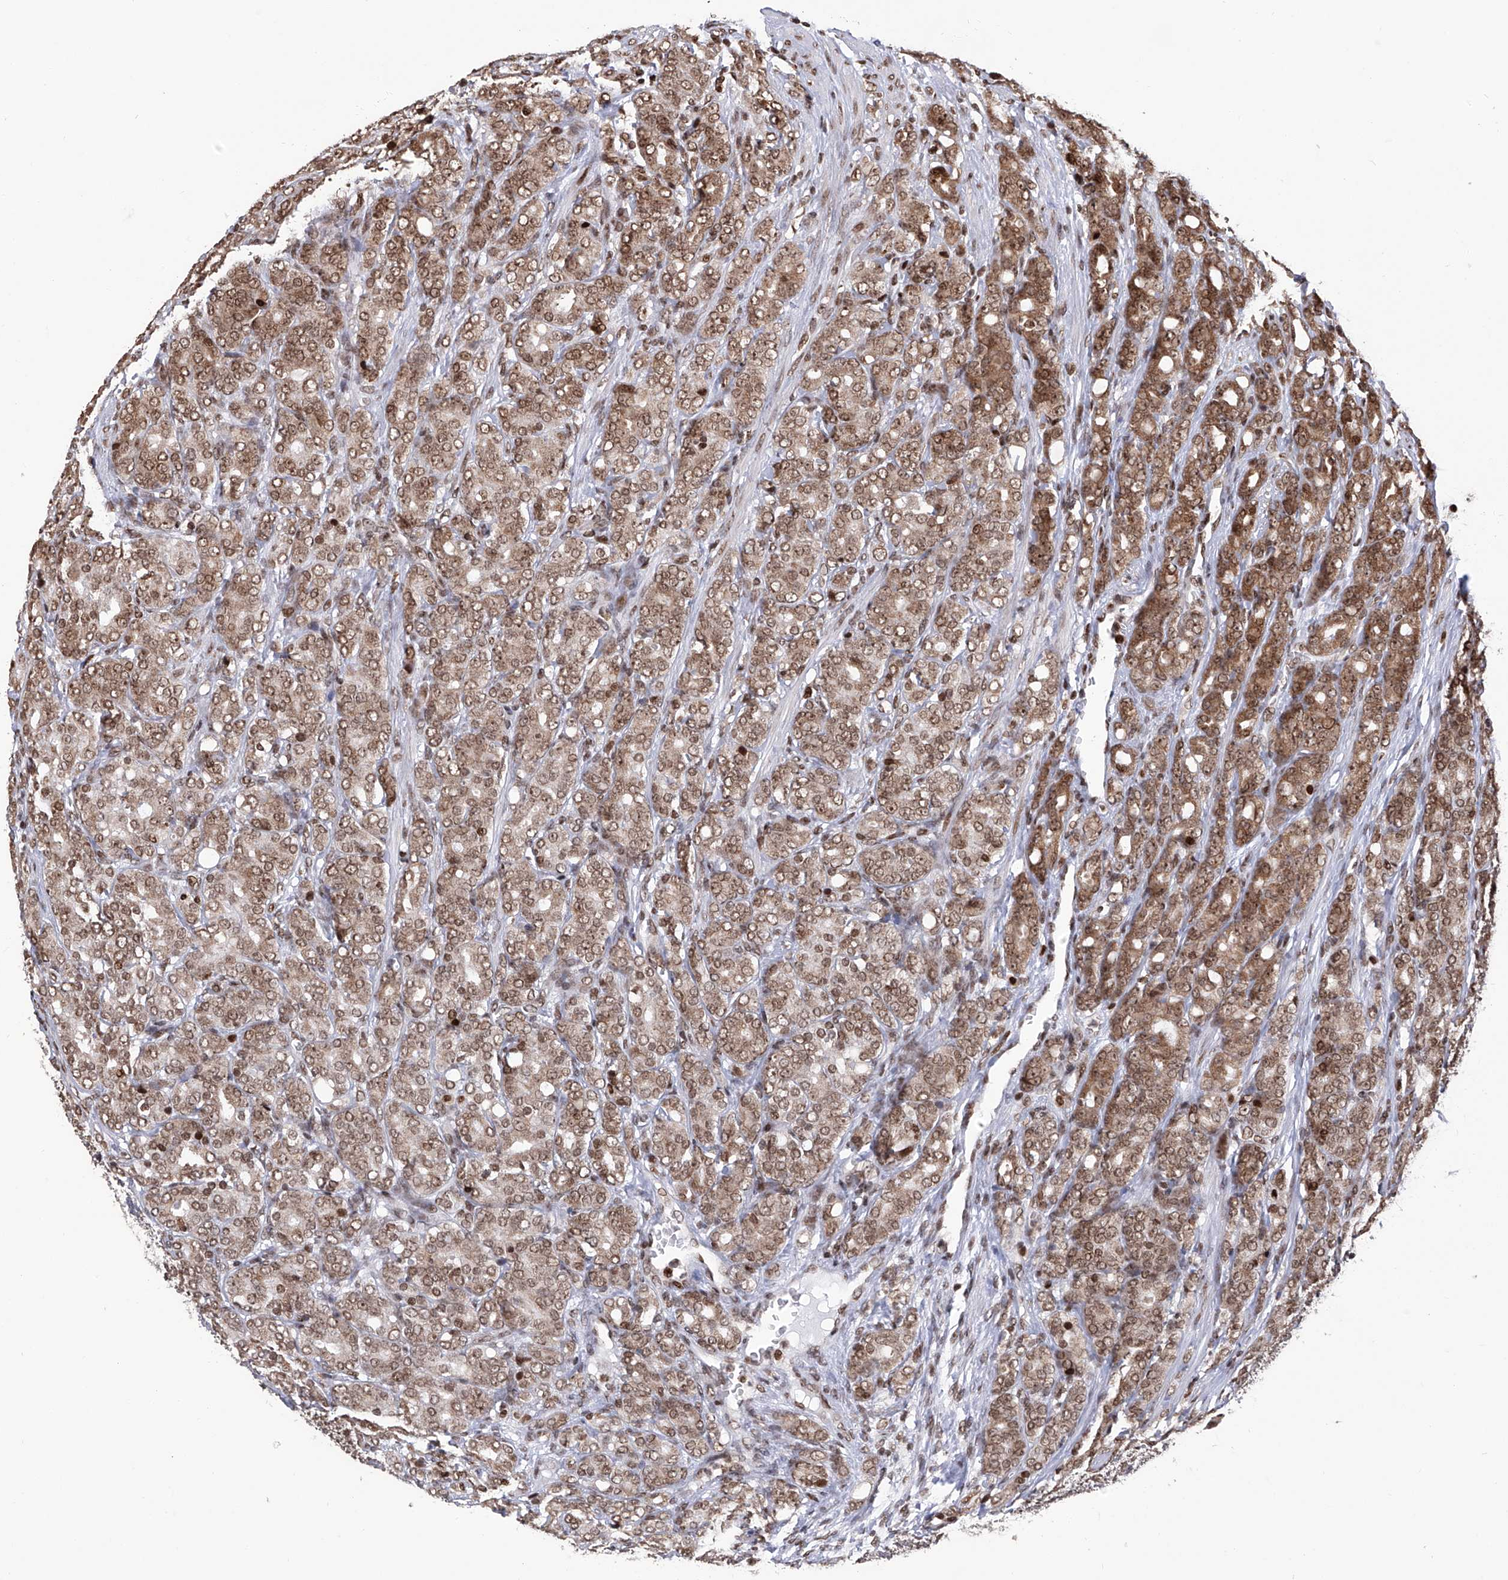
{"staining": {"intensity": "moderate", "quantity": ">75%", "location": "cytoplasmic/membranous,nuclear"}, "tissue": "prostate cancer", "cell_type": "Tumor cells", "image_type": "cancer", "snomed": [{"axis": "morphology", "description": "Adenocarcinoma, High grade"}, {"axis": "topography", "description": "Prostate"}], "caption": "There is medium levels of moderate cytoplasmic/membranous and nuclear staining in tumor cells of prostate cancer, as demonstrated by immunohistochemical staining (brown color).", "gene": "PAK1IP1", "patient": {"sex": "male", "age": 62}}